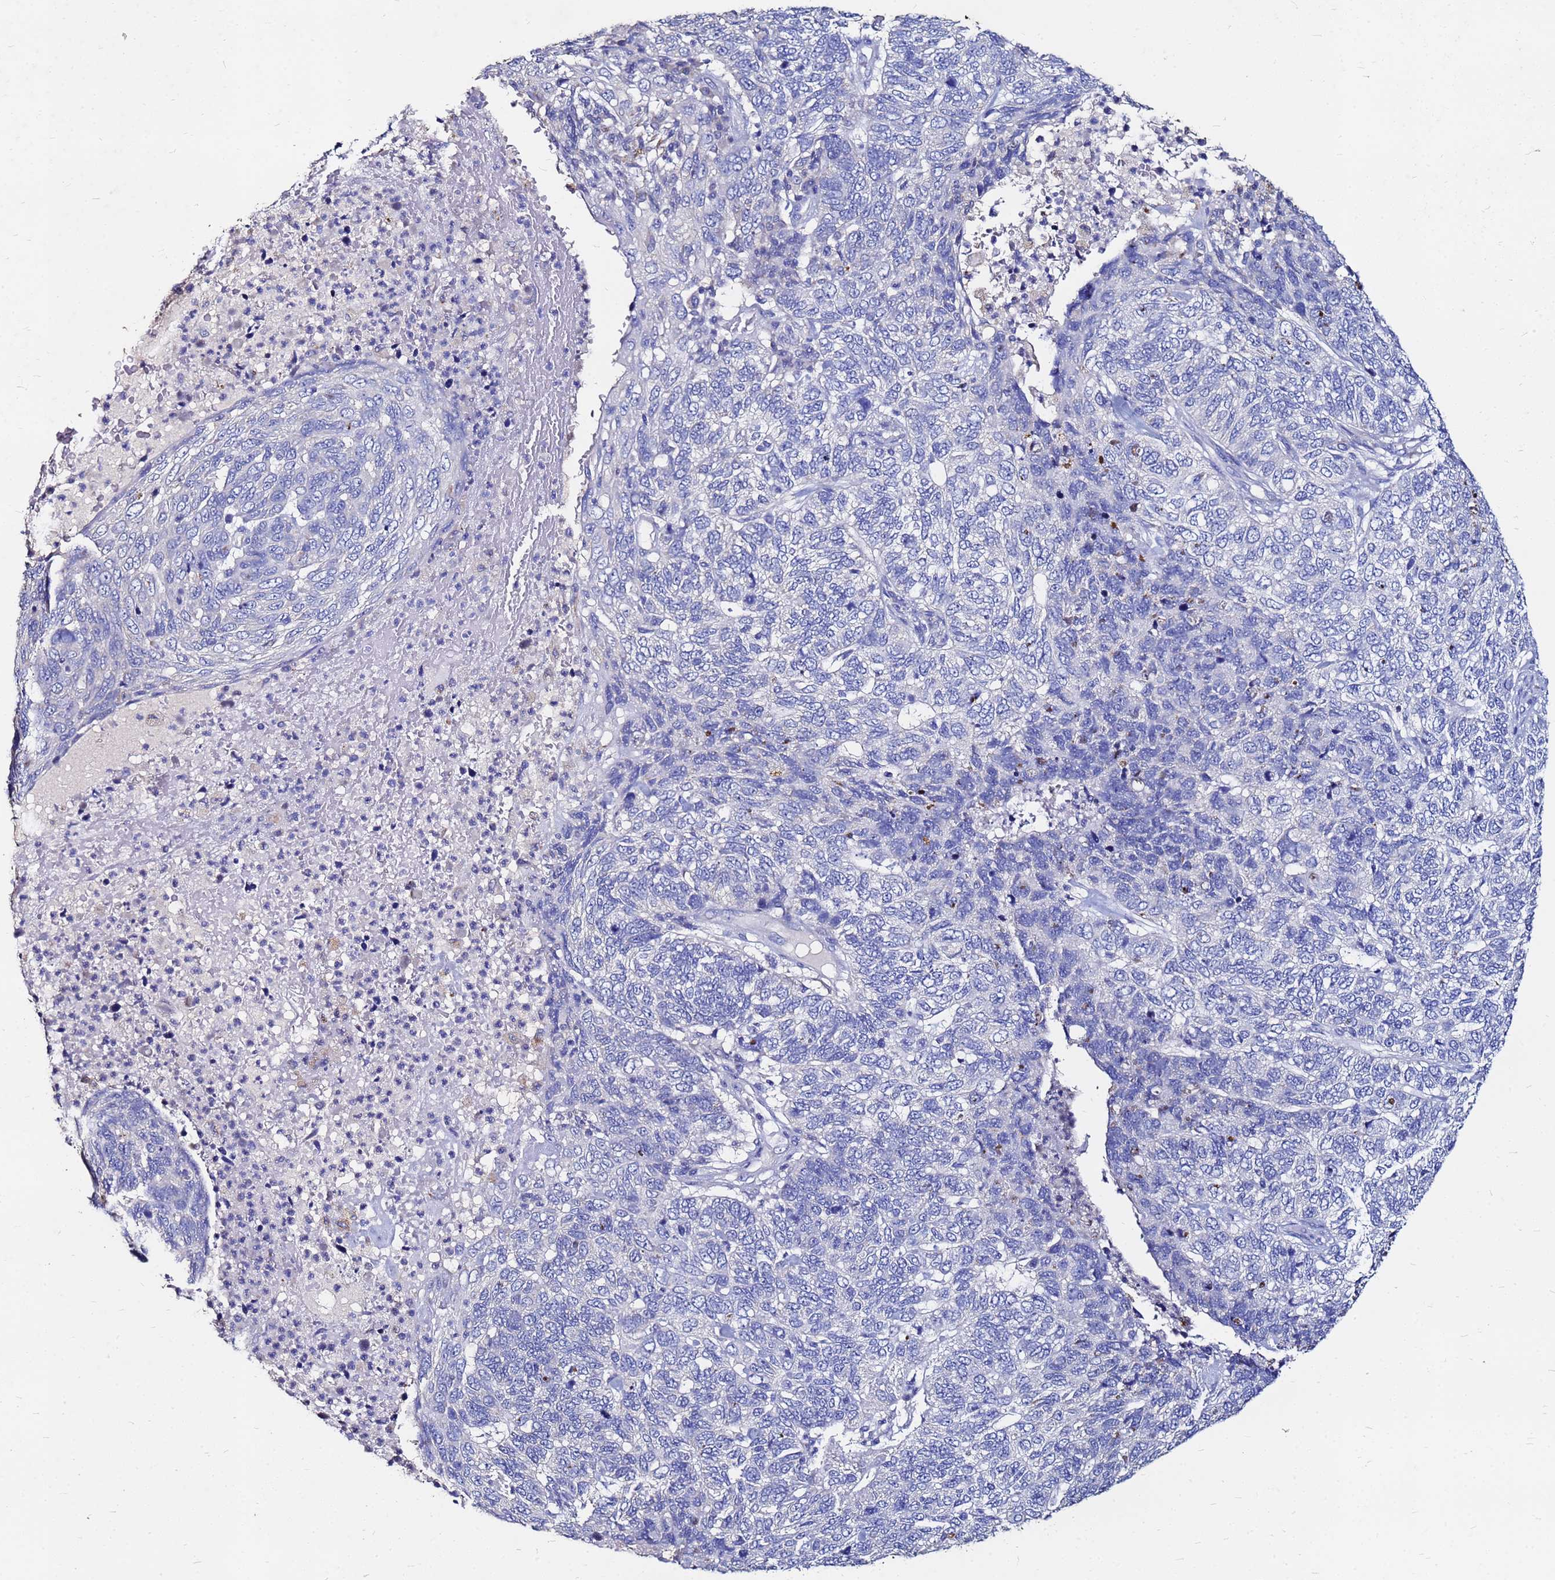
{"staining": {"intensity": "negative", "quantity": "none", "location": "none"}, "tissue": "skin cancer", "cell_type": "Tumor cells", "image_type": "cancer", "snomed": [{"axis": "morphology", "description": "Basal cell carcinoma"}, {"axis": "topography", "description": "Skin"}], "caption": "This is an immunohistochemistry (IHC) micrograph of human skin cancer (basal cell carcinoma). There is no positivity in tumor cells.", "gene": "FAM183A", "patient": {"sex": "female", "age": 65}}